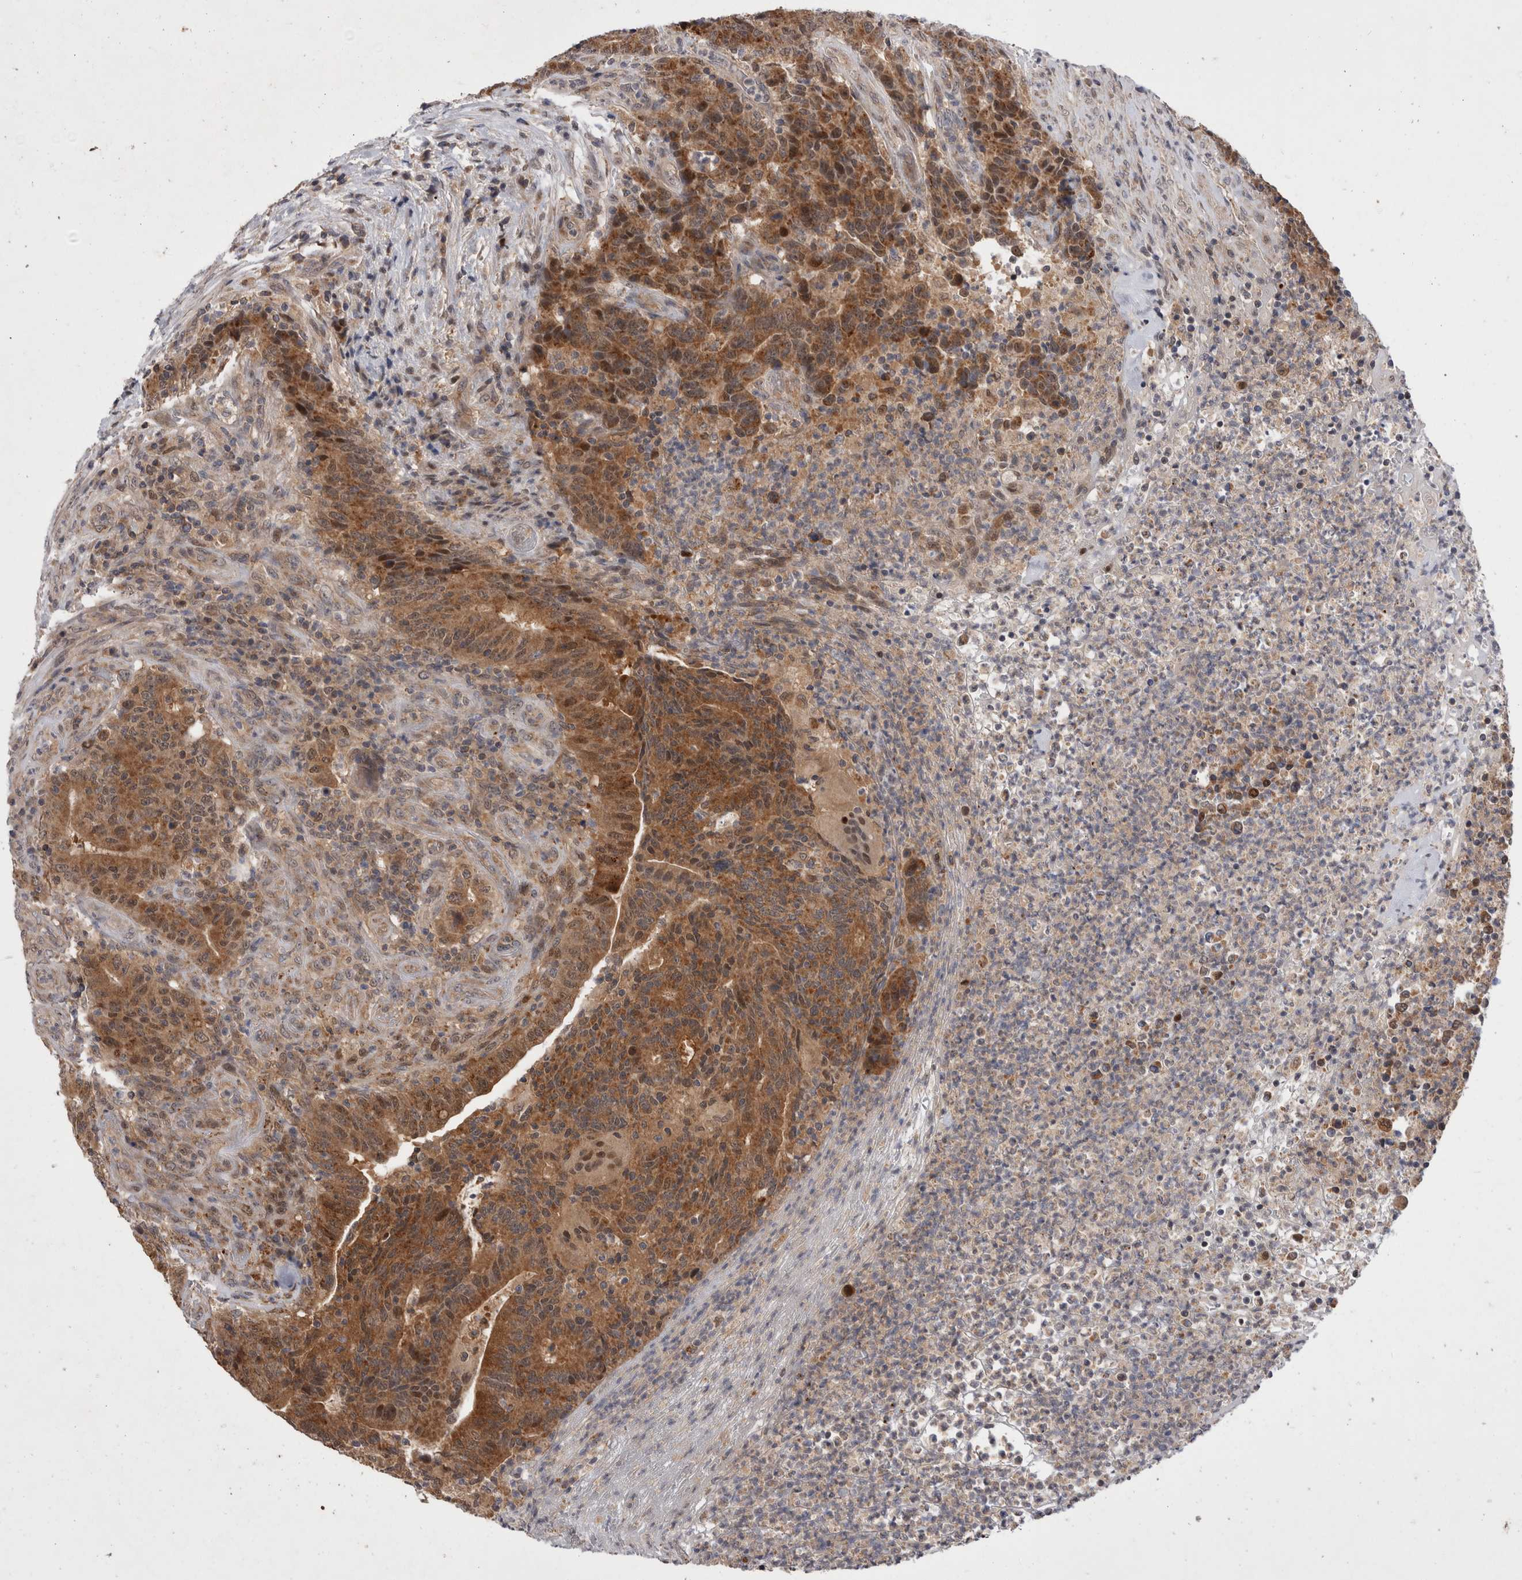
{"staining": {"intensity": "moderate", "quantity": ">75%", "location": "cytoplasmic/membranous"}, "tissue": "colorectal cancer", "cell_type": "Tumor cells", "image_type": "cancer", "snomed": [{"axis": "morphology", "description": "Normal tissue, NOS"}, {"axis": "morphology", "description": "Adenocarcinoma, NOS"}, {"axis": "topography", "description": "Colon"}], "caption": "Tumor cells display medium levels of moderate cytoplasmic/membranous staining in approximately >75% of cells in human colorectal cancer.", "gene": "MRPL37", "patient": {"sex": "female", "age": 75}}